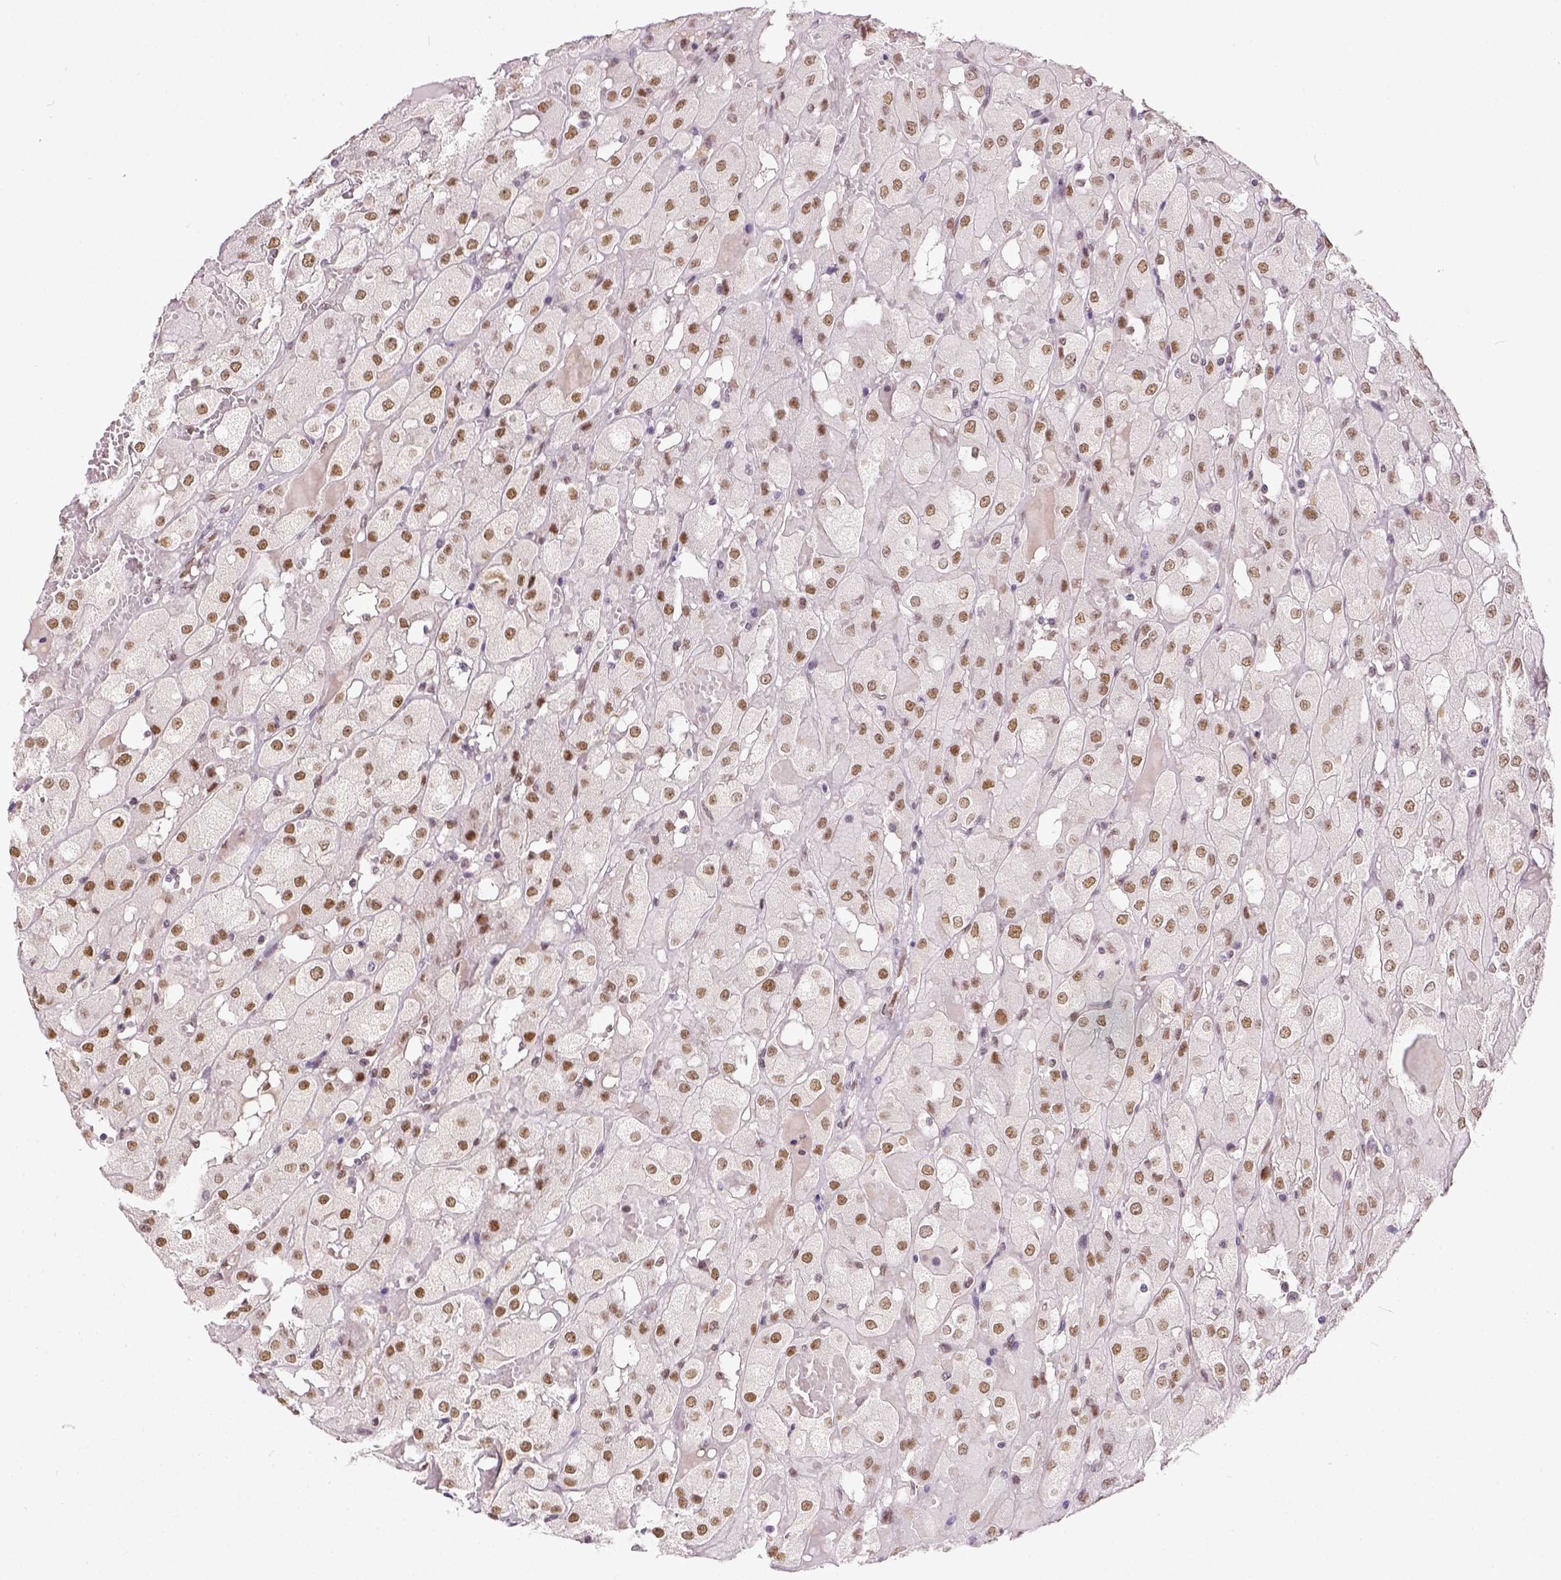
{"staining": {"intensity": "moderate", "quantity": ">75%", "location": "nuclear"}, "tissue": "renal cancer", "cell_type": "Tumor cells", "image_type": "cancer", "snomed": [{"axis": "morphology", "description": "Adenocarcinoma, NOS"}, {"axis": "topography", "description": "Kidney"}], "caption": "About >75% of tumor cells in human renal cancer (adenocarcinoma) exhibit moderate nuclear protein staining as visualized by brown immunohistochemical staining.", "gene": "ERCC1", "patient": {"sex": "male", "age": 72}}